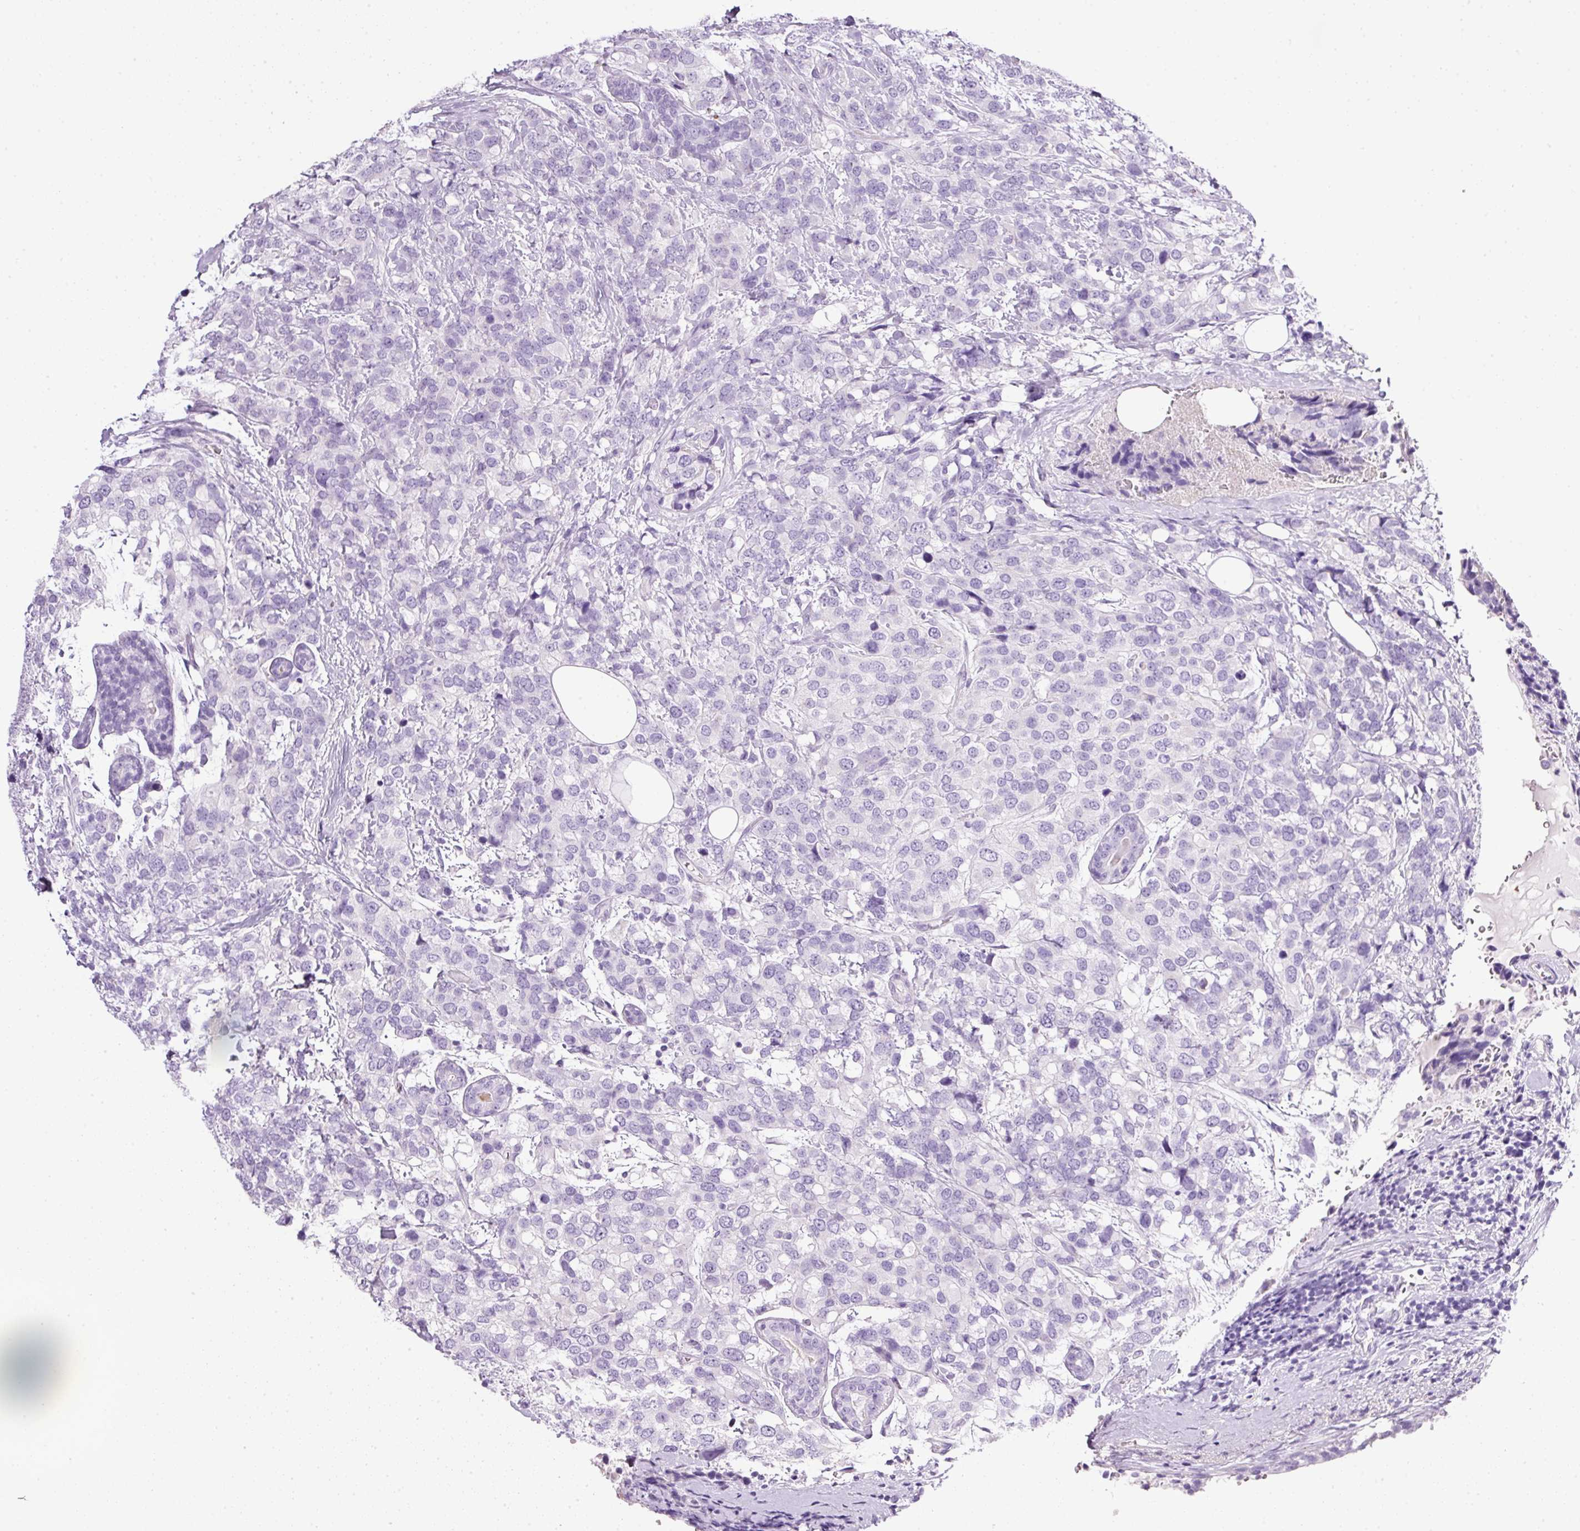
{"staining": {"intensity": "negative", "quantity": "none", "location": "none"}, "tissue": "breast cancer", "cell_type": "Tumor cells", "image_type": "cancer", "snomed": [{"axis": "morphology", "description": "Lobular carcinoma"}, {"axis": "topography", "description": "Breast"}], "caption": "Micrograph shows no protein staining in tumor cells of breast cancer (lobular carcinoma) tissue.", "gene": "BSND", "patient": {"sex": "female", "age": 59}}